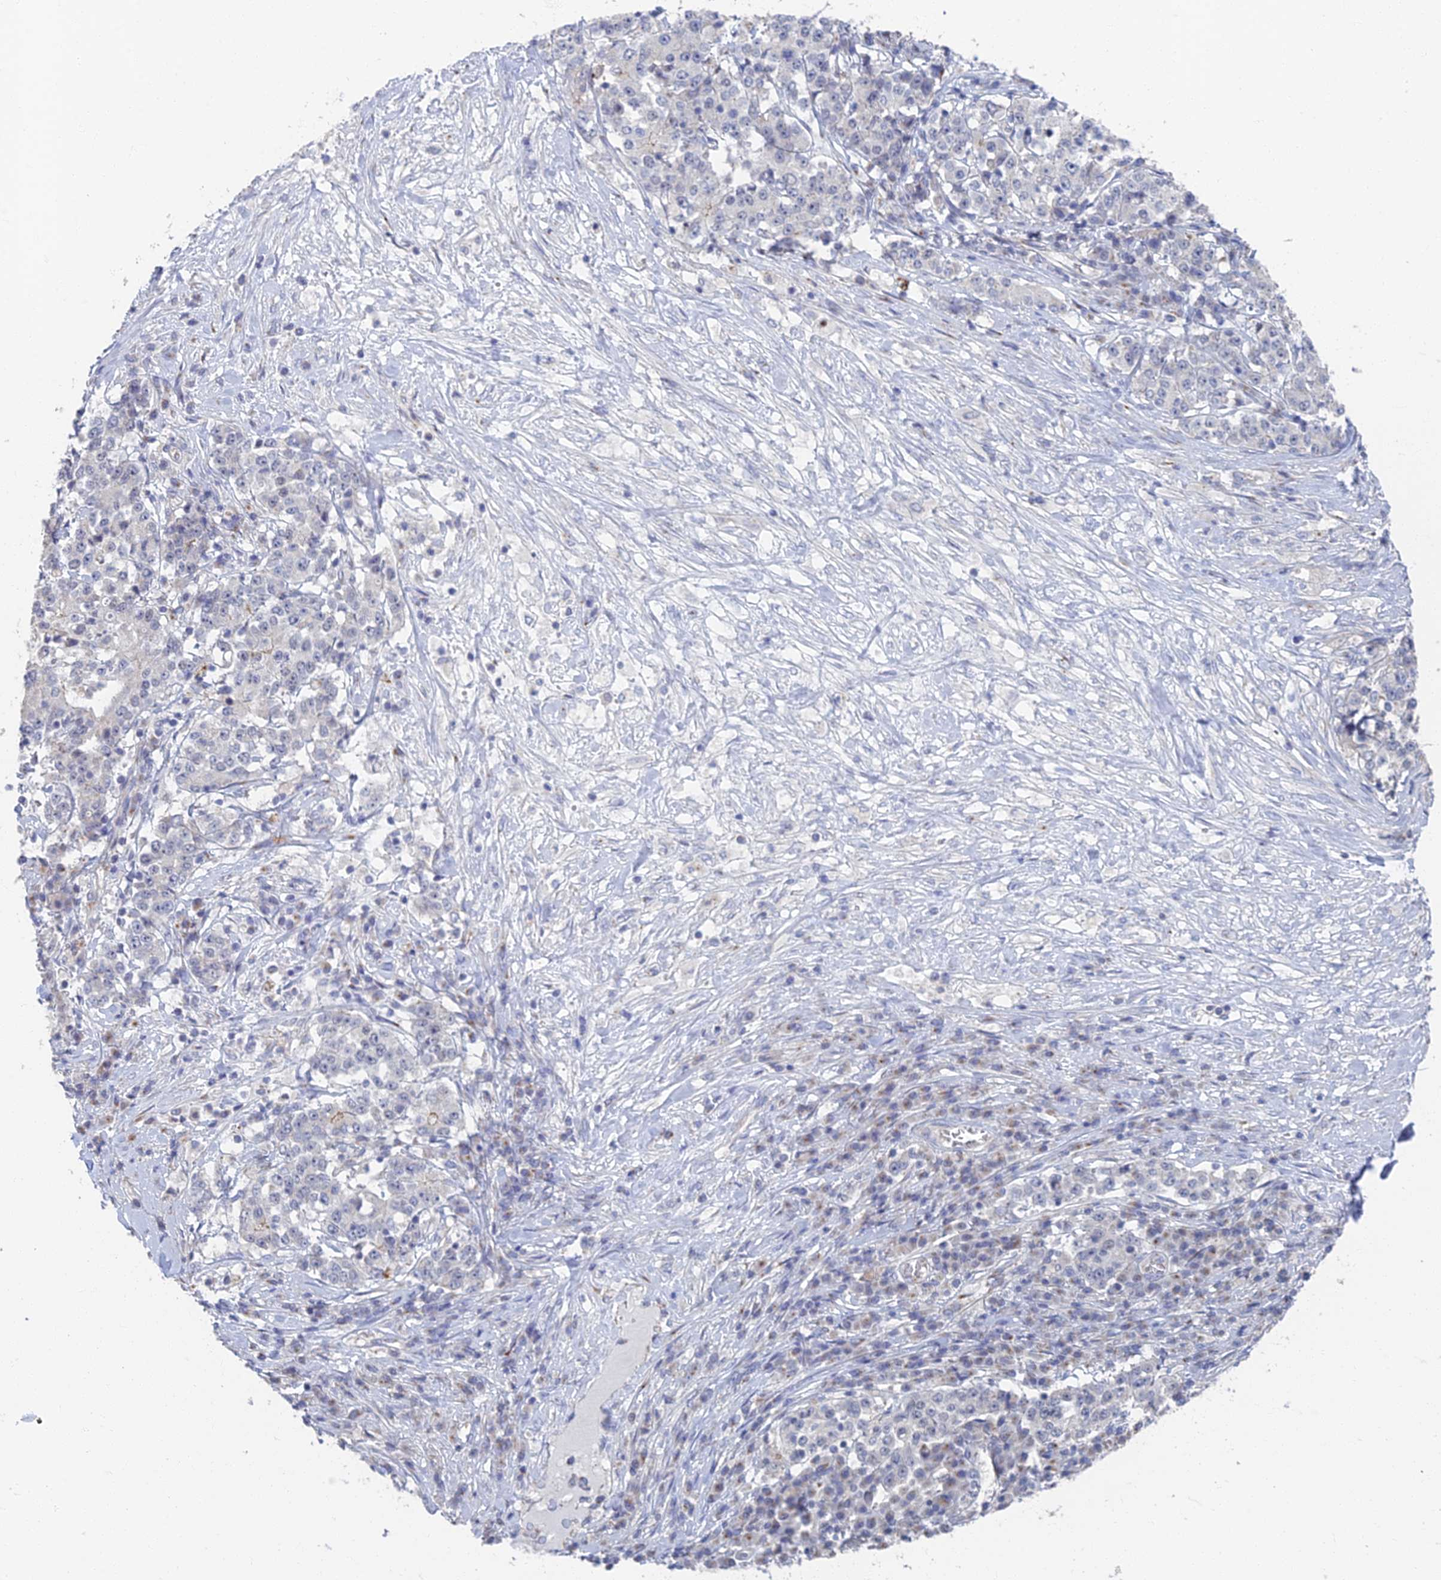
{"staining": {"intensity": "negative", "quantity": "none", "location": "none"}, "tissue": "stomach cancer", "cell_type": "Tumor cells", "image_type": "cancer", "snomed": [{"axis": "morphology", "description": "Adenocarcinoma, NOS"}, {"axis": "topography", "description": "Stomach"}], "caption": "Immunohistochemical staining of adenocarcinoma (stomach) demonstrates no significant staining in tumor cells. The staining is performed using DAB (3,3'-diaminobenzidine) brown chromogen with nuclei counter-stained in using hematoxylin.", "gene": "GPATCH1", "patient": {"sex": "male", "age": 59}}